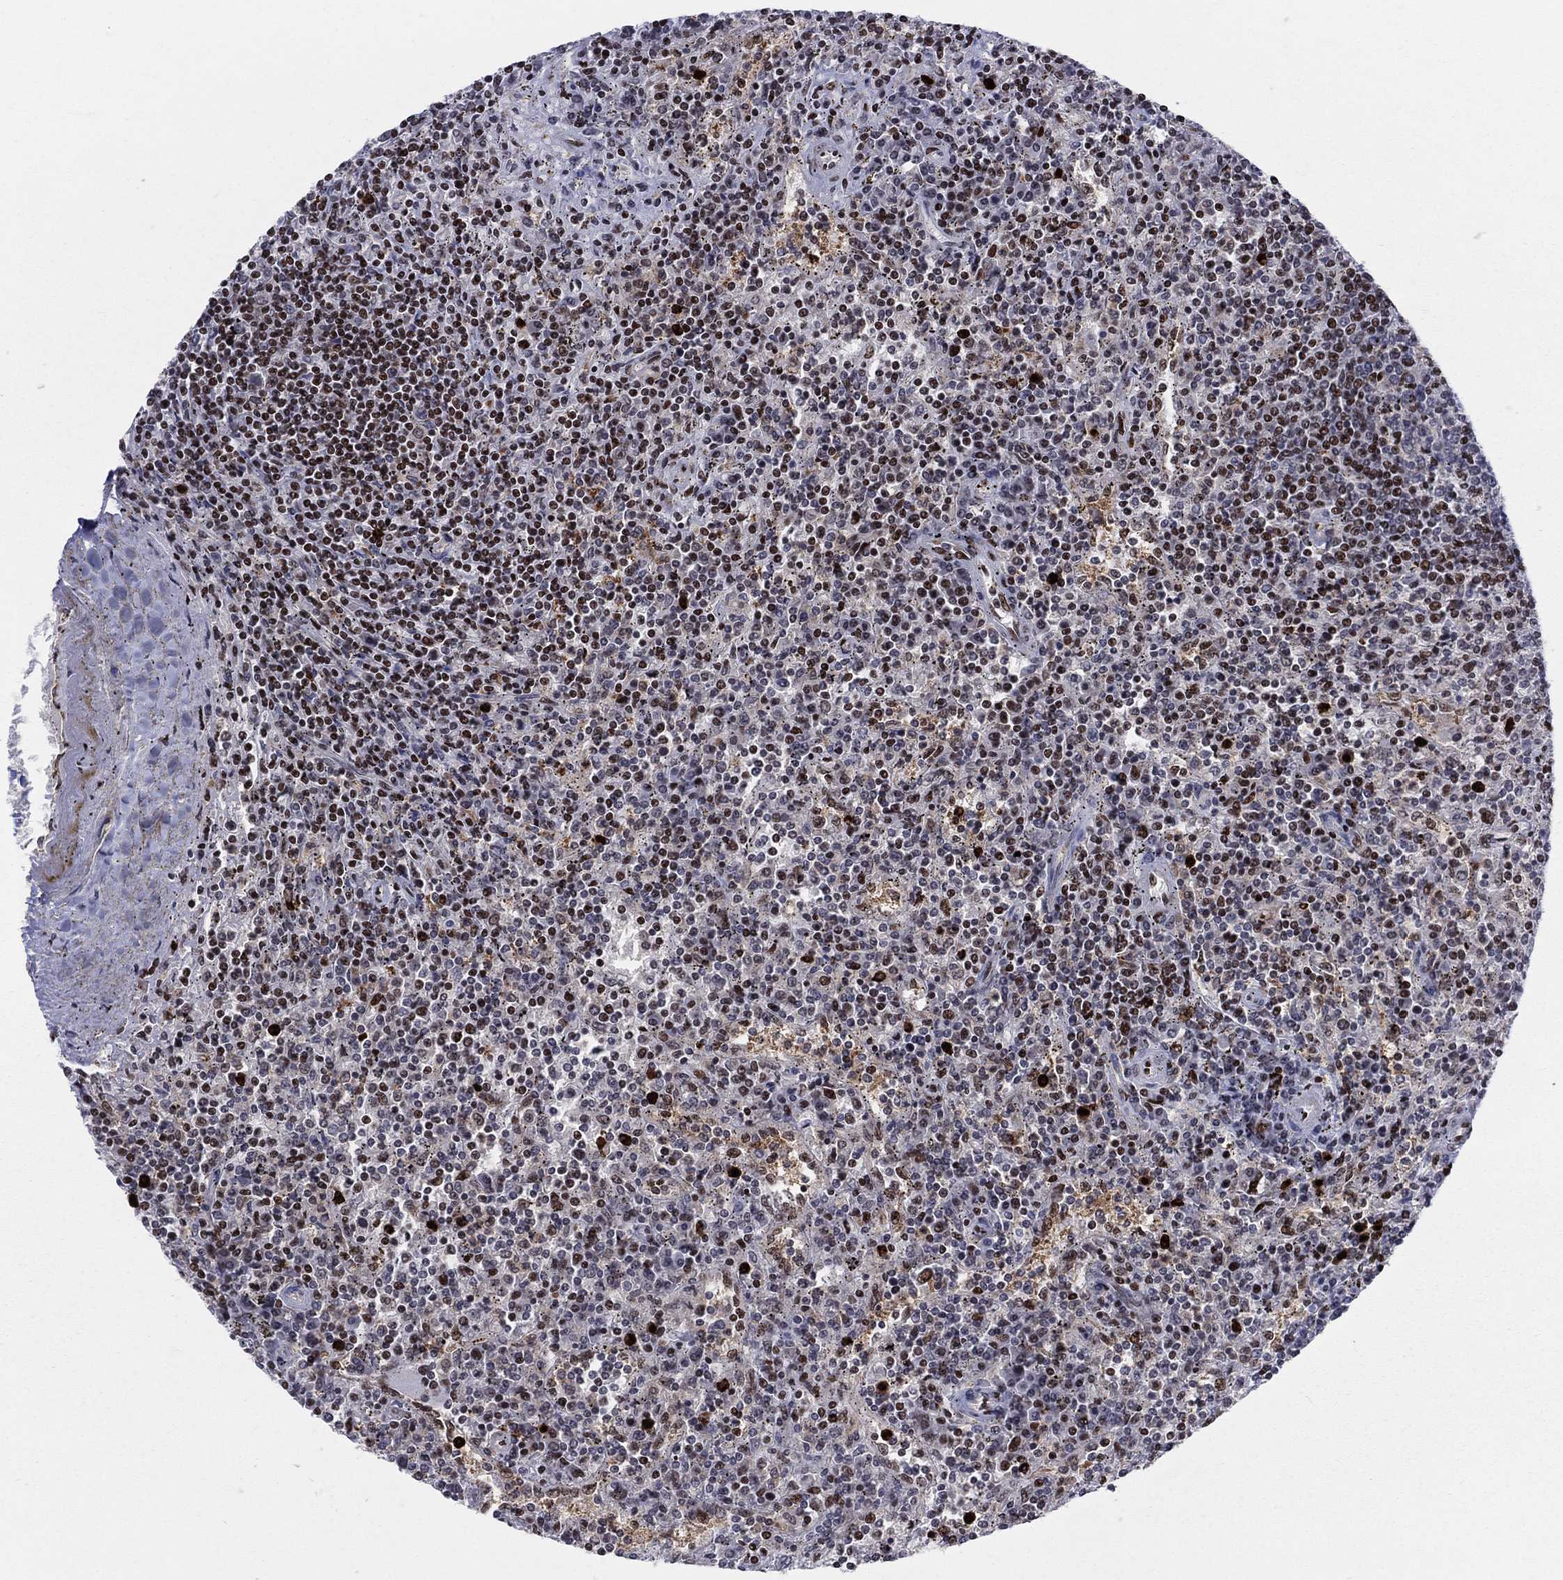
{"staining": {"intensity": "strong", "quantity": "<25%", "location": "nuclear"}, "tissue": "lymphoma", "cell_type": "Tumor cells", "image_type": "cancer", "snomed": [{"axis": "morphology", "description": "Malignant lymphoma, non-Hodgkin's type, Low grade"}, {"axis": "topography", "description": "Spleen"}], "caption": "The micrograph displays immunohistochemical staining of lymphoma. There is strong nuclear positivity is appreciated in approximately <25% of tumor cells.", "gene": "ZNHIT3", "patient": {"sex": "male", "age": 62}}